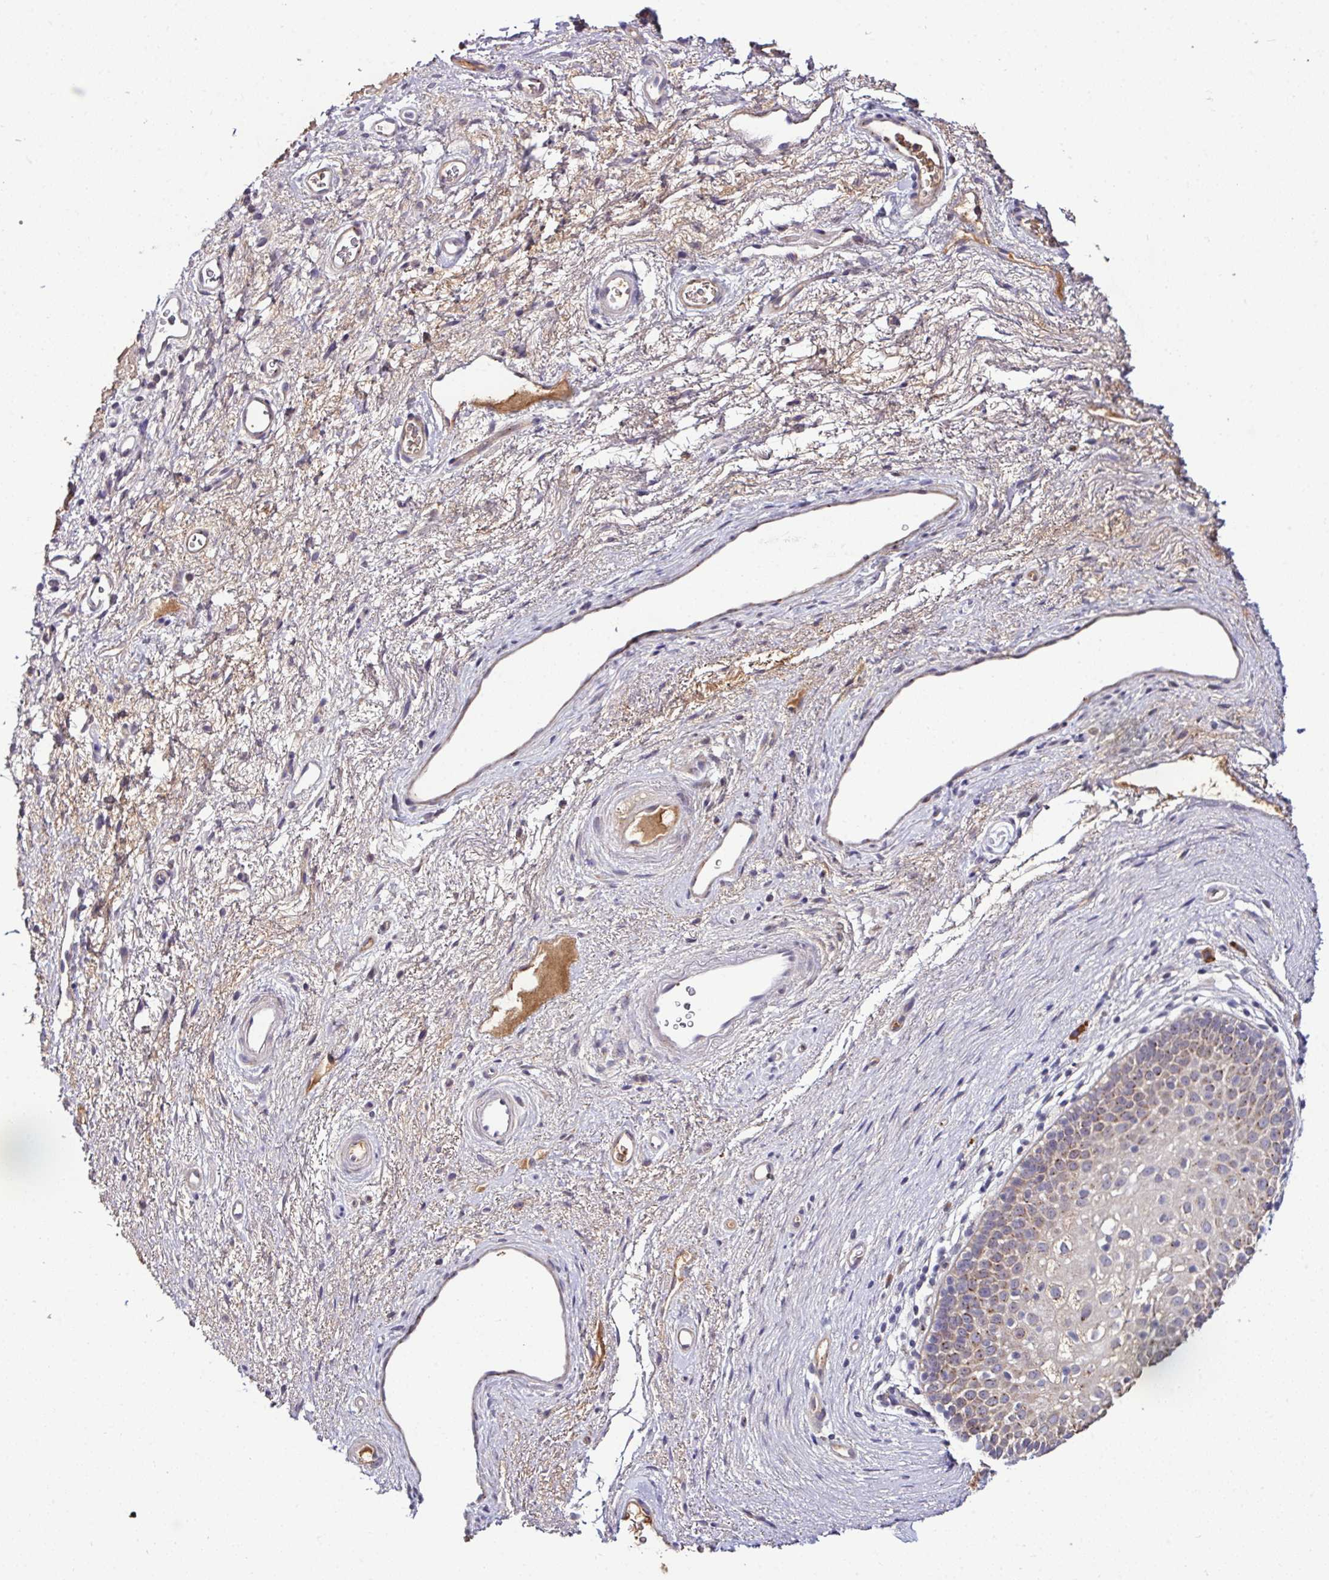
{"staining": {"intensity": "weak", "quantity": "25%-75%", "location": "cytoplasmic/membranous"}, "tissue": "vagina", "cell_type": "Squamous epithelial cells", "image_type": "normal", "snomed": [{"axis": "morphology", "description": "Normal tissue, NOS"}, {"axis": "topography", "description": "Vagina"}], "caption": "Immunohistochemistry (IHC) image of unremarkable vagina: vagina stained using immunohistochemistry exhibits low levels of weak protein expression localized specifically in the cytoplasmic/membranous of squamous epithelial cells, appearing as a cytoplasmic/membranous brown color.", "gene": "CPD", "patient": {"sex": "female", "age": 47}}